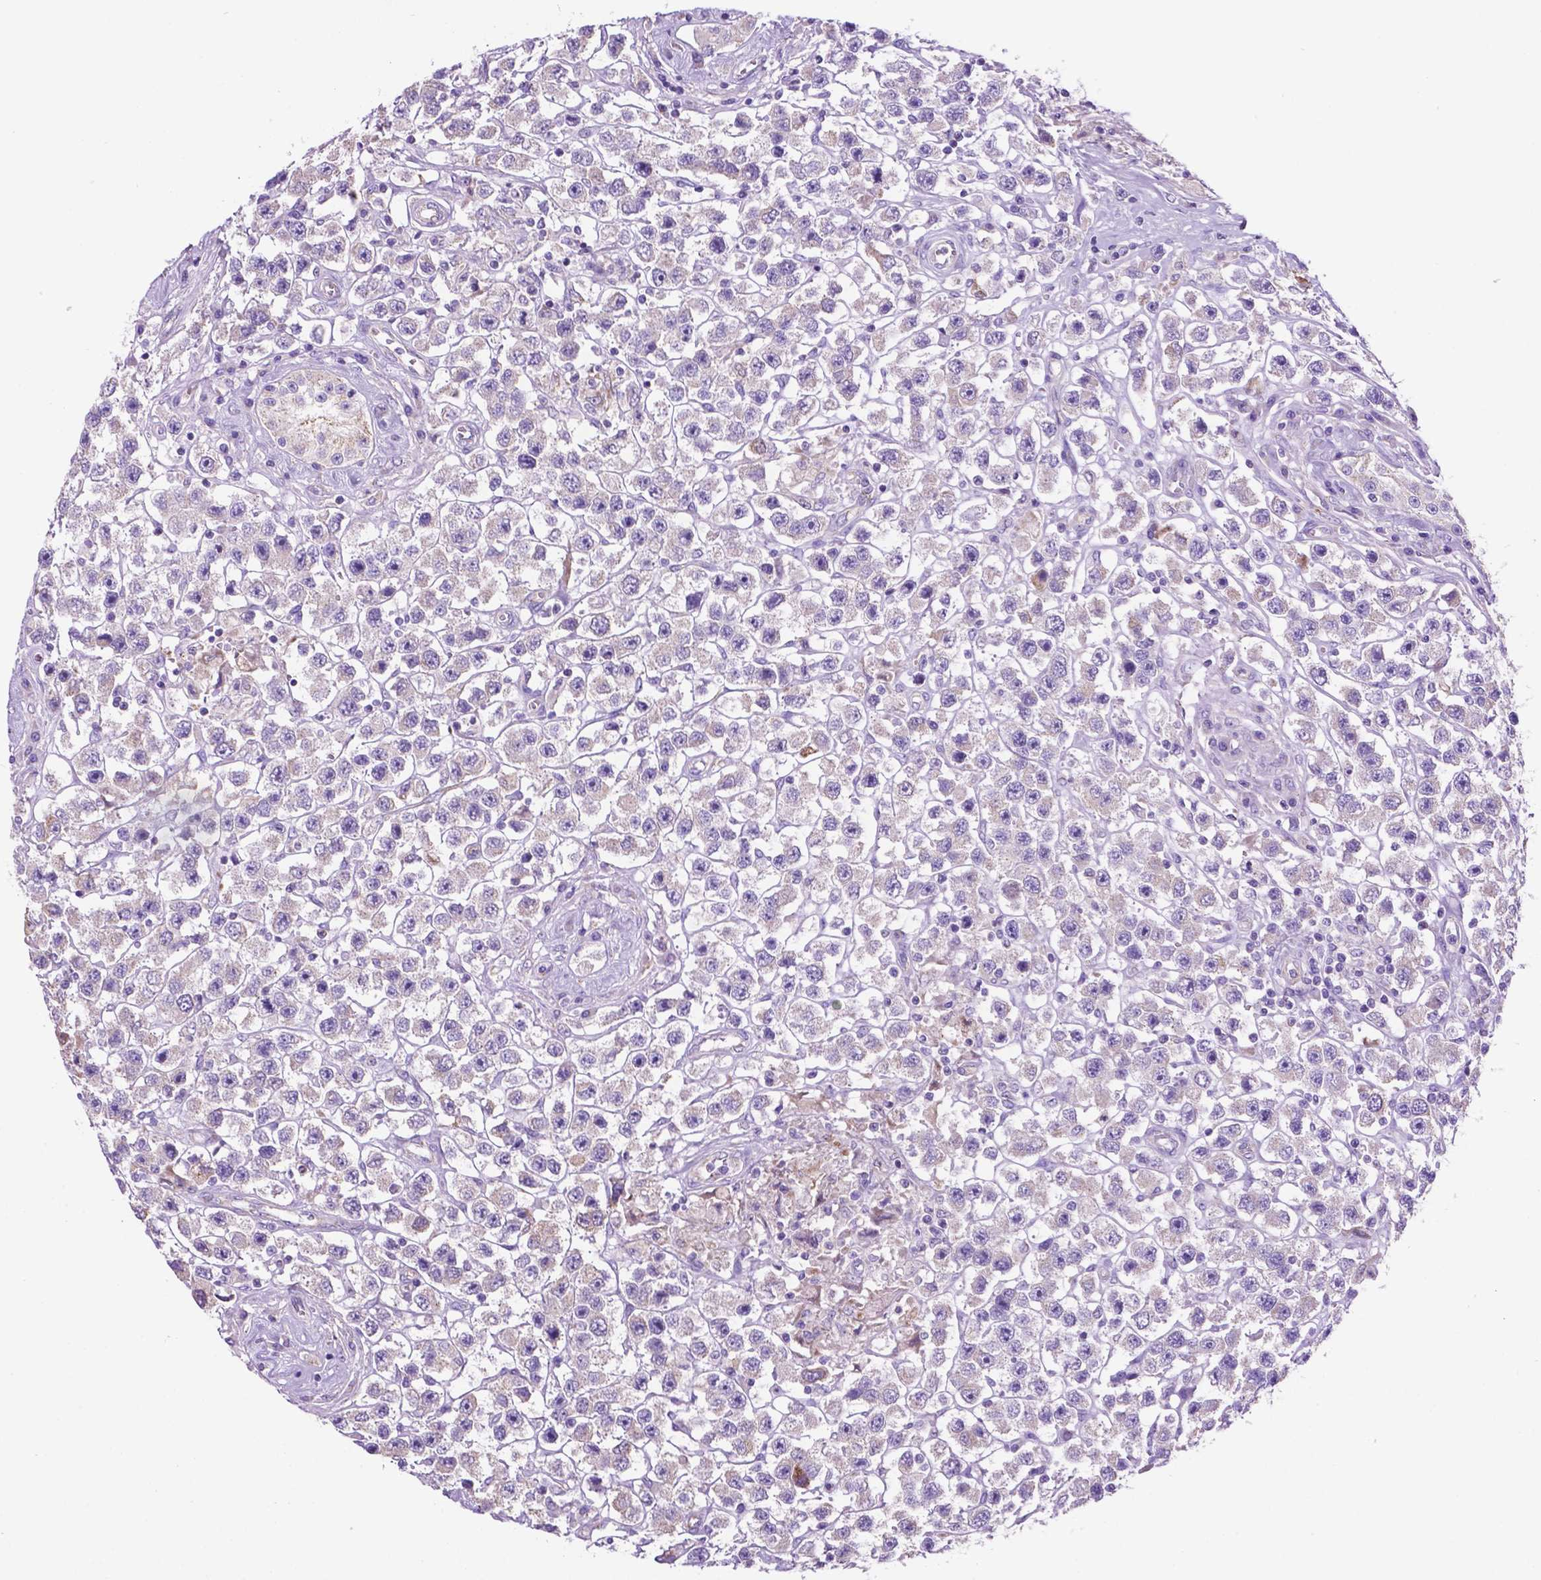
{"staining": {"intensity": "negative", "quantity": "none", "location": "none"}, "tissue": "testis cancer", "cell_type": "Tumor cells", "image_type": "cancer", "snomed": [{"axis": "morphology", "description": "Seminoma, NOS"}, {"axis": "topography", "description": "Testis"}], "caption": "An immunohistochemistry (IHC) histopathology image of seminoma (testis) is shown. There is no staining in tumor cells of seminoma (testis). (DAB (3,3'-diaminobenzidine) immunohistochemistry with hematoxylin counter stain).", "gene": "TMEM121B", "patient": {"sex": "male", "age": 45}}